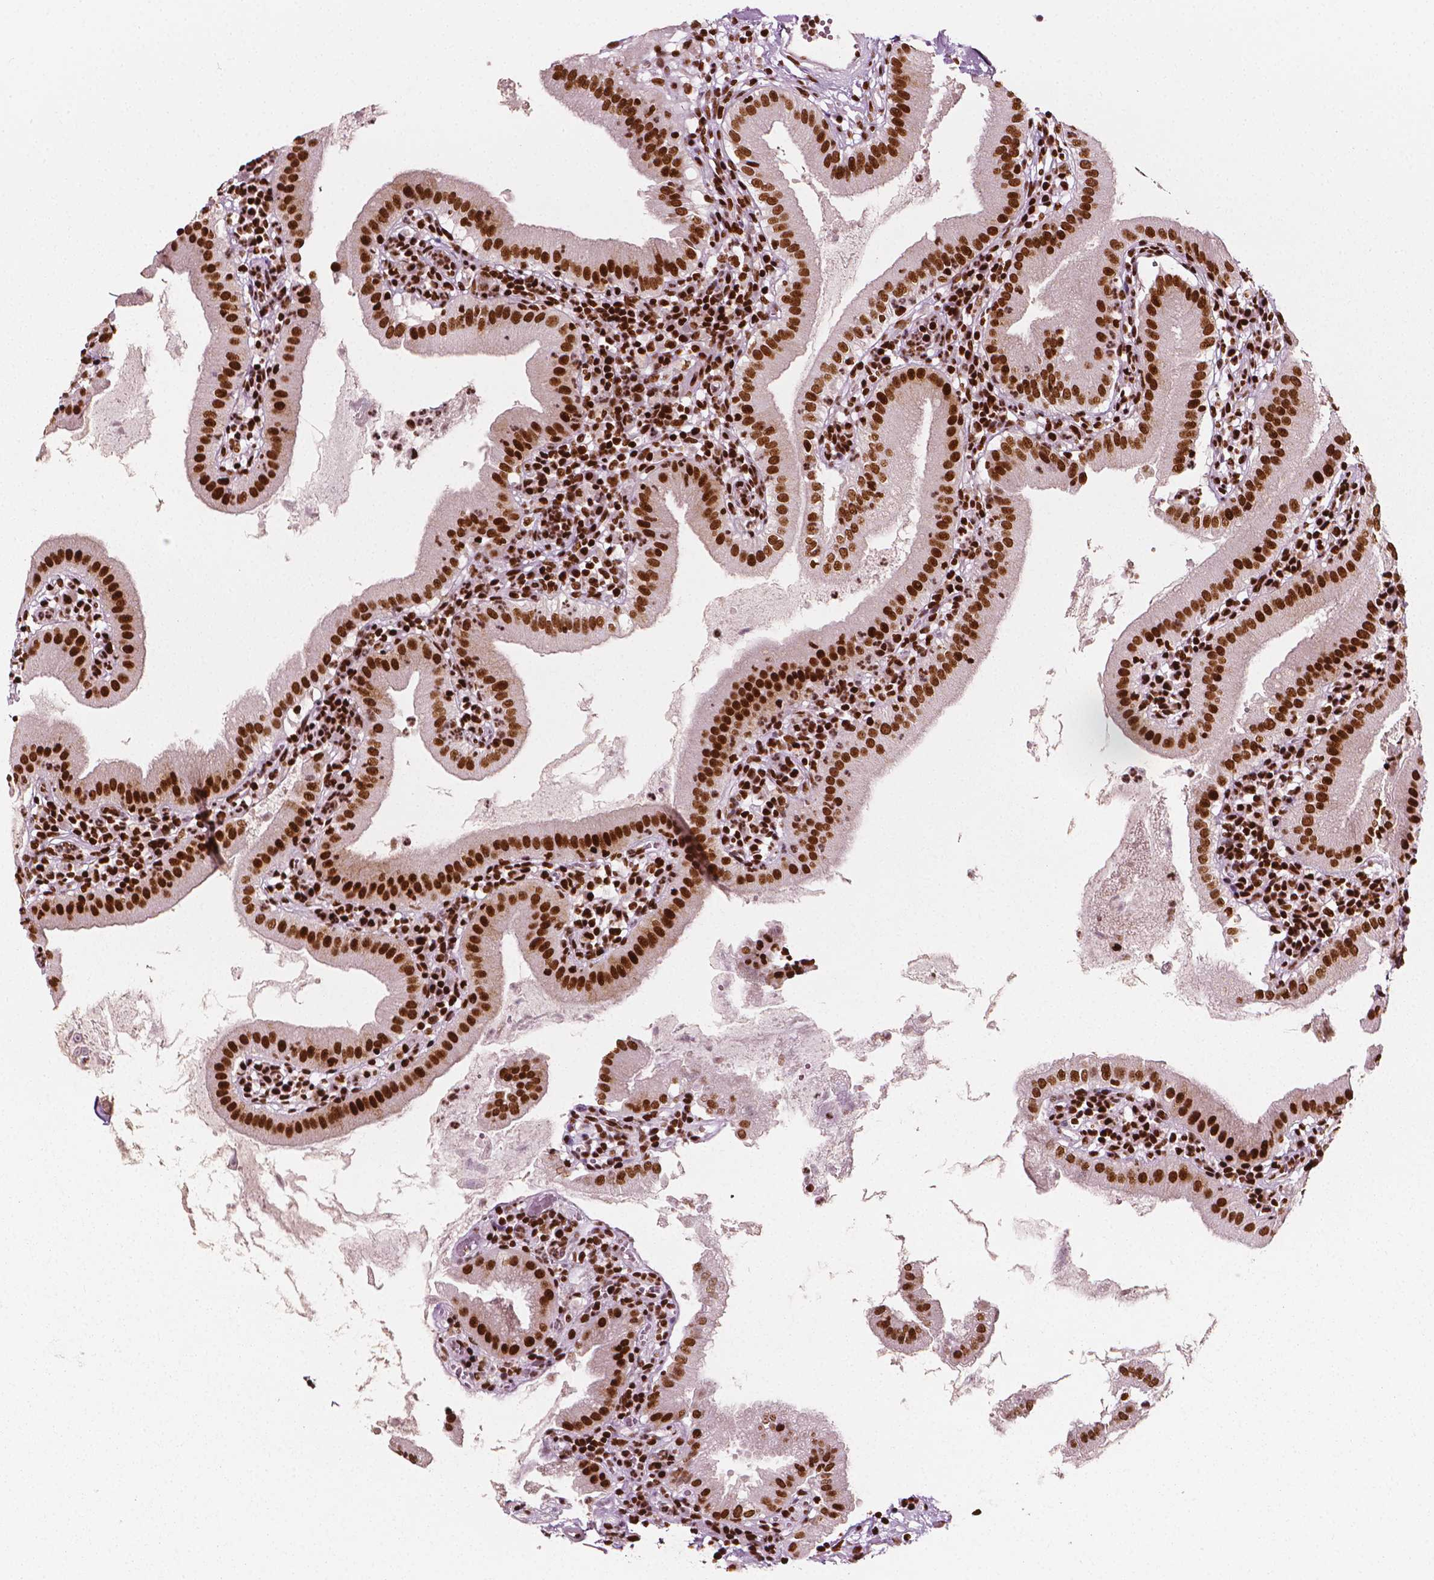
{"staining": {"intensity": "strong", "quantity": ">75%", "location": "nuclear"}, "tissue": "gallbladder", "cell_type": "Glandular cells", "image_type": "normal", "snomed": [{"axis": "morphology", "description": "Normal tissue, NOS"}, {"axis": "topography", "description": "Gallbladder"}], "caption": "DAB immunohistochemical staining of normal gallbladder demonstrates strong nuclear protein expression in about >75% of glandular cells. Ihc stains the protein in brown and the nuclei are stained blue.", "gene": "CTCF", "patient": {"sex": "female", "age": 65}}